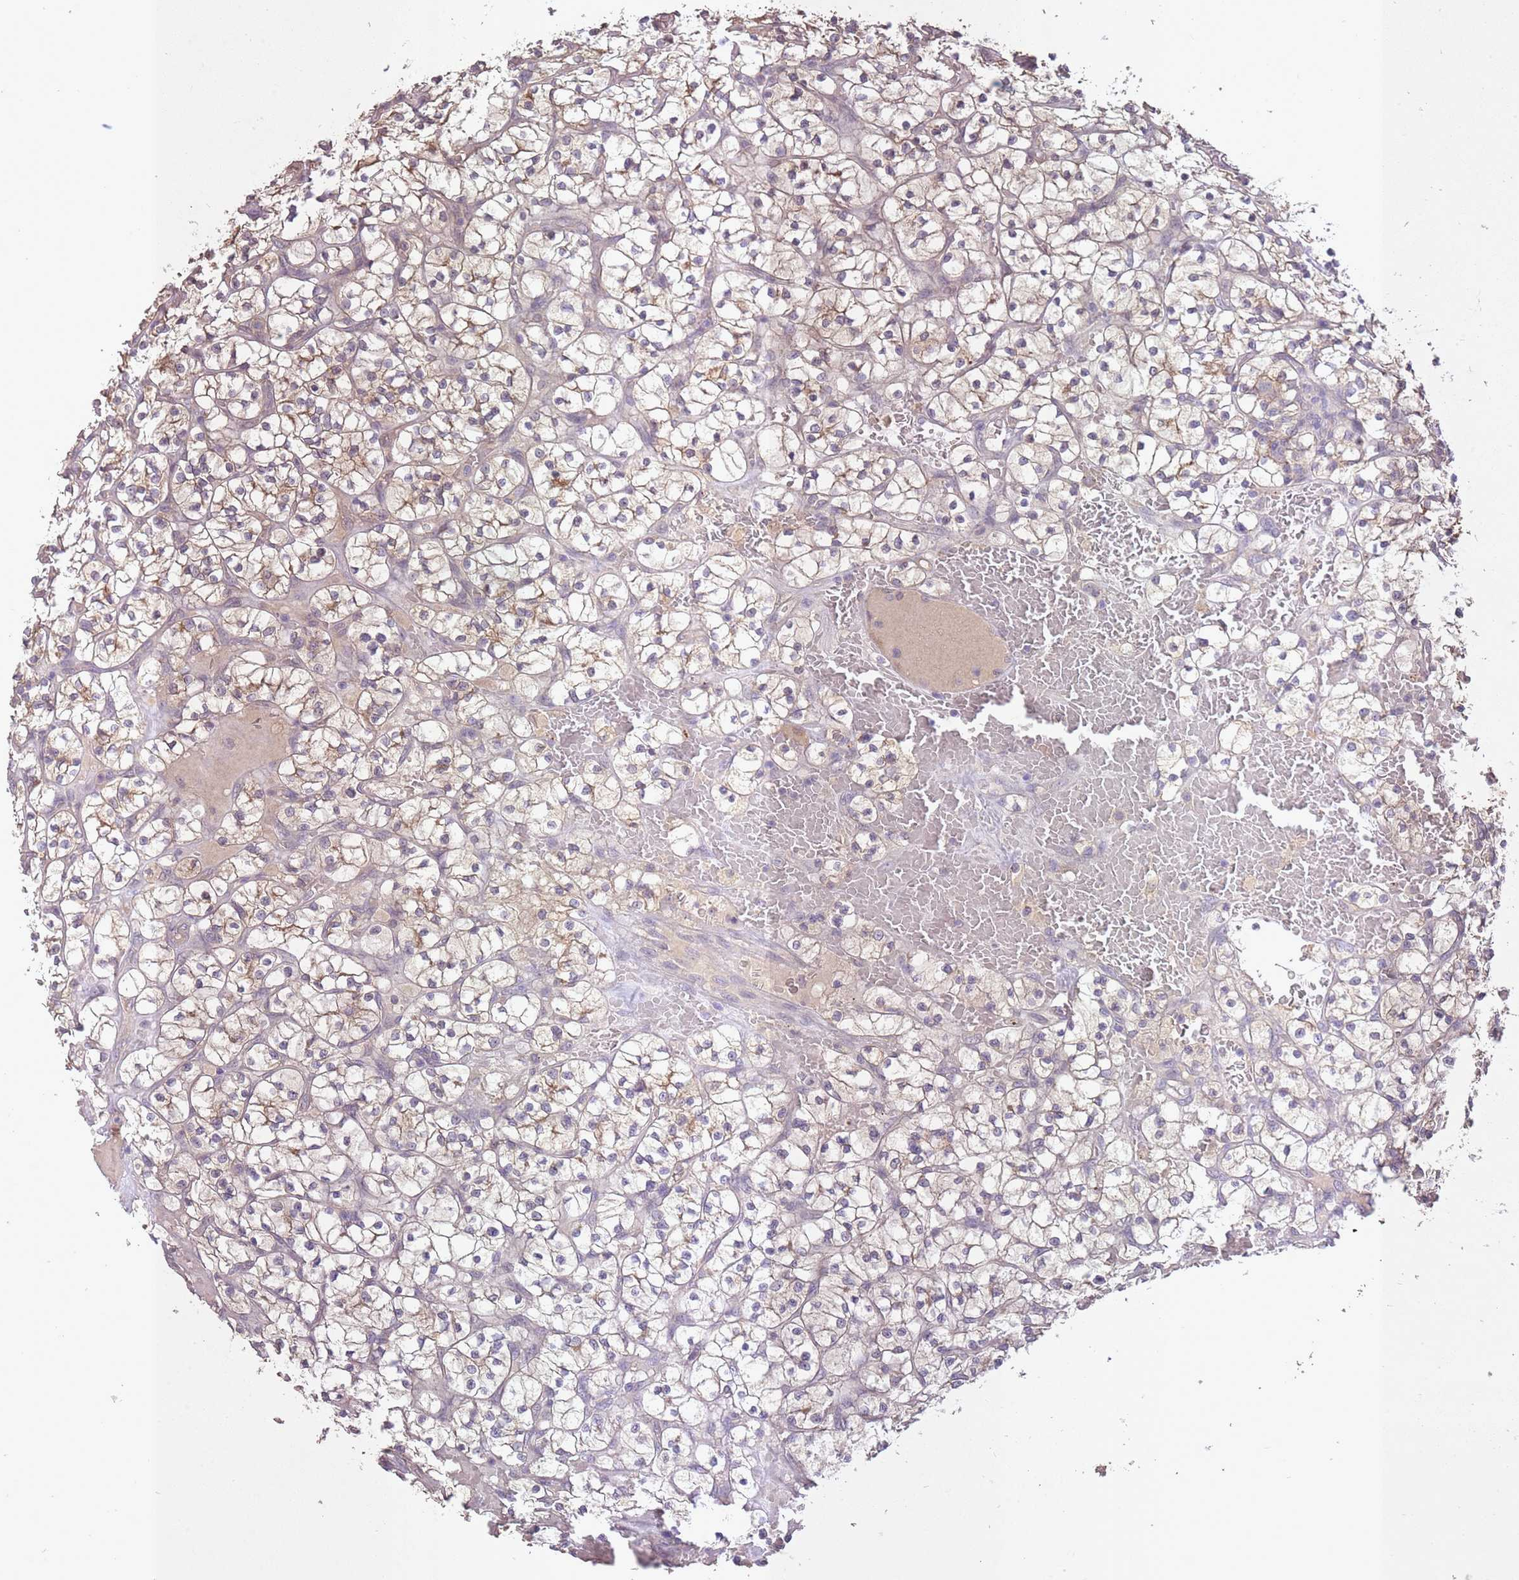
{"staining": {"intensity": "moderate", "quantity": "25%-75%", "location": "cytoplasmic/membranous"}, "tissue": "renal cancer", "cell_type": "Tumor cells", "image_type": "cancer", "snomed": [{"axis": "morphology", "description": "Adenocarcinoma, NOS"}, {"axis": "topography", "description": "Kidney"}], "caption": "Renal adenocarcinoma stained for a protein (brown) displays moderate cytoplasmic/membranous positive positivity in approximately 25%-75% of tumor cells.", "gene": "LRATD2", "patient": {"sex": "female", "age": 64}}